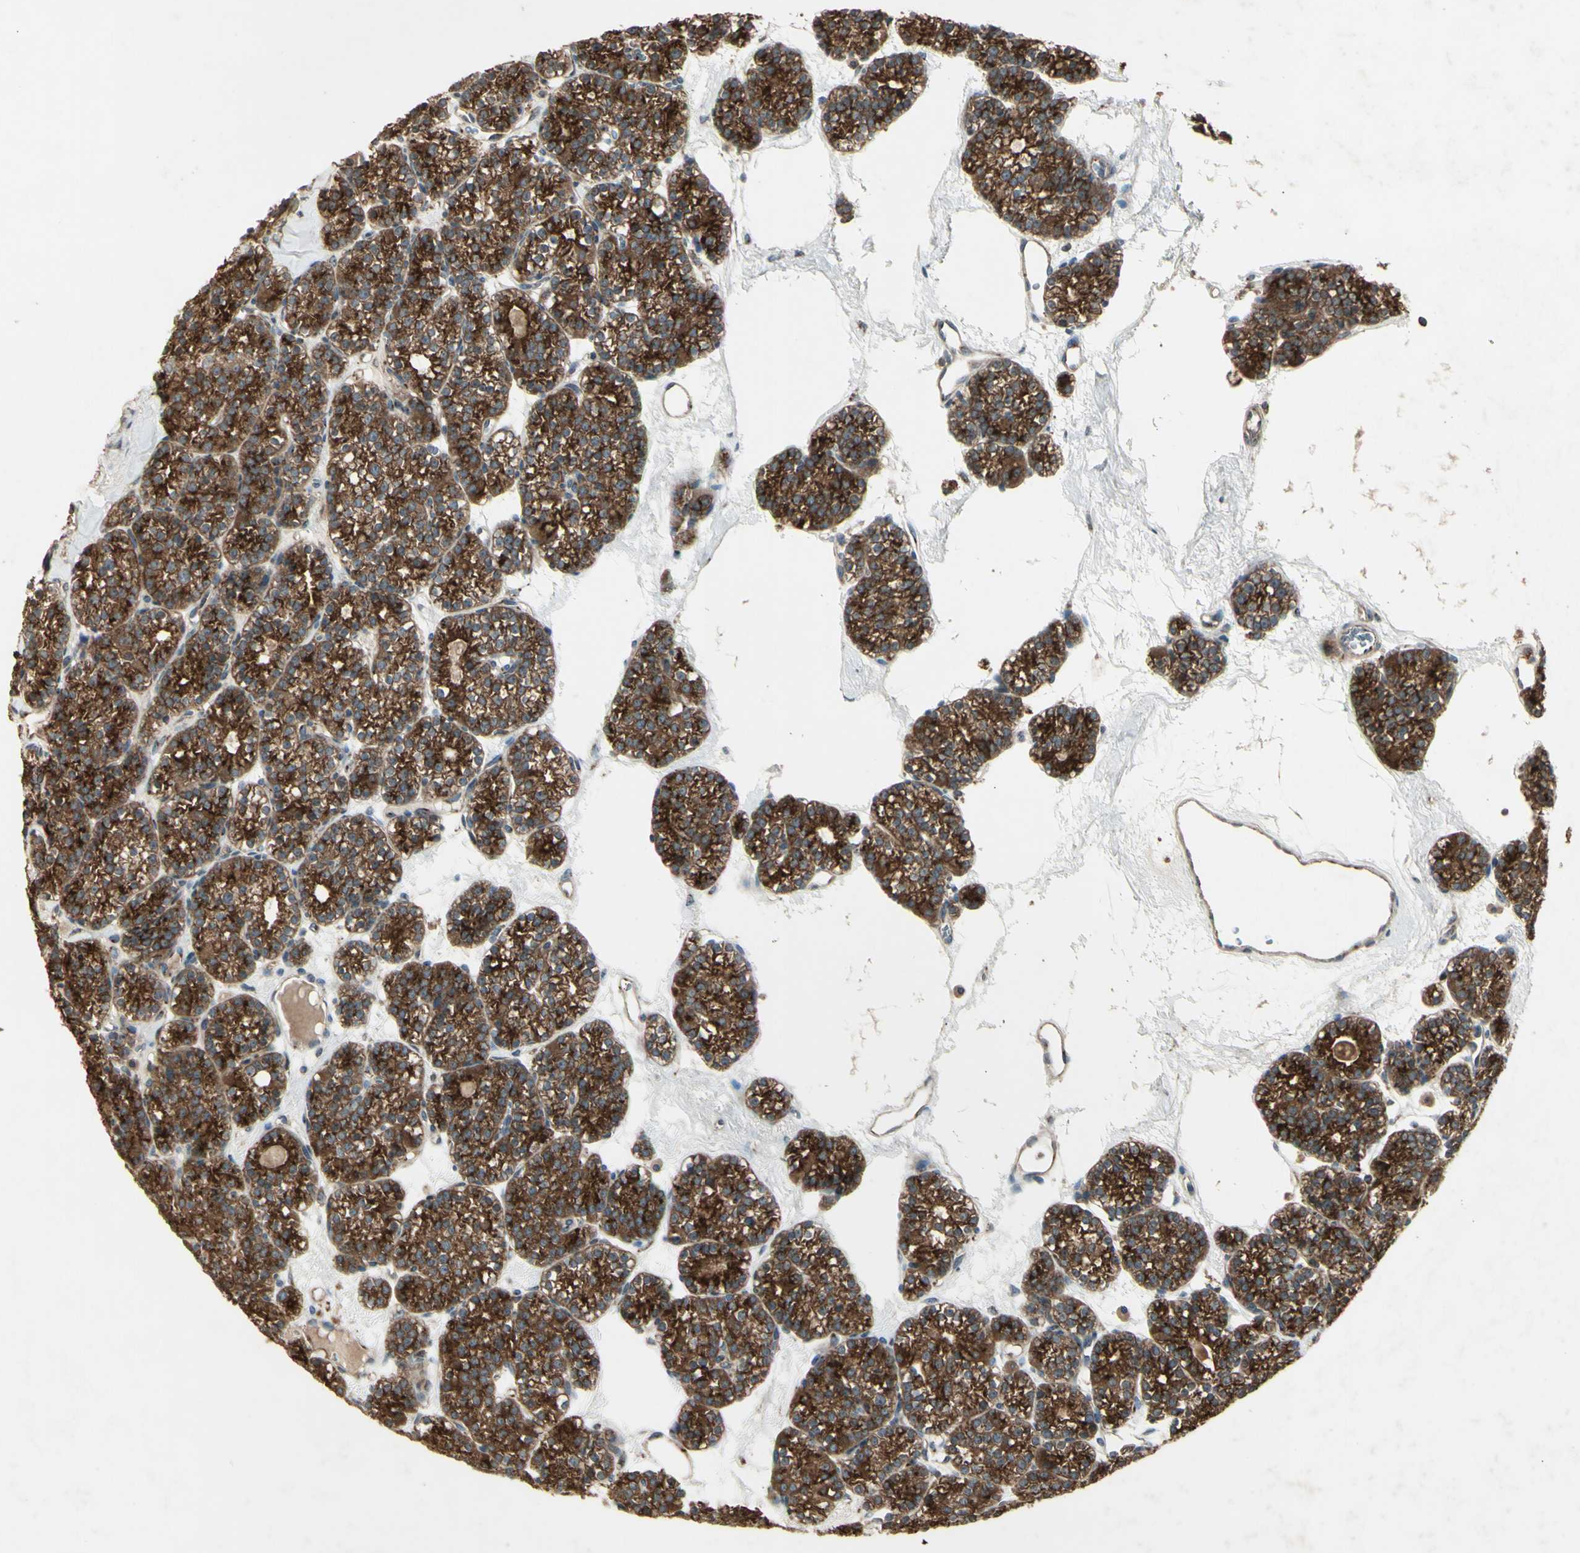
{"staining": {"intensity": "strong", "quantity": ">75%", "location": "cytoplasmic/membranous"}, "tissue": "parathyroid gland", "cell_type": "Glandular cells", "image_type": "normal", "snomed": [{"axis": "morphology", "description": "Normal tissue, NOS"}, {"axis": "topography", "description": "Parathyroid gland"}], "caption": "Protein staining of benign parathyroid gland demonstrates strong cytoplasmic/membranous positivity in approximately >75% of glandular cells. (IHC, brightfield microscopy, high magnification).", "gene": "AP1G1", "patient": {"sex": "female", "age": 64}}